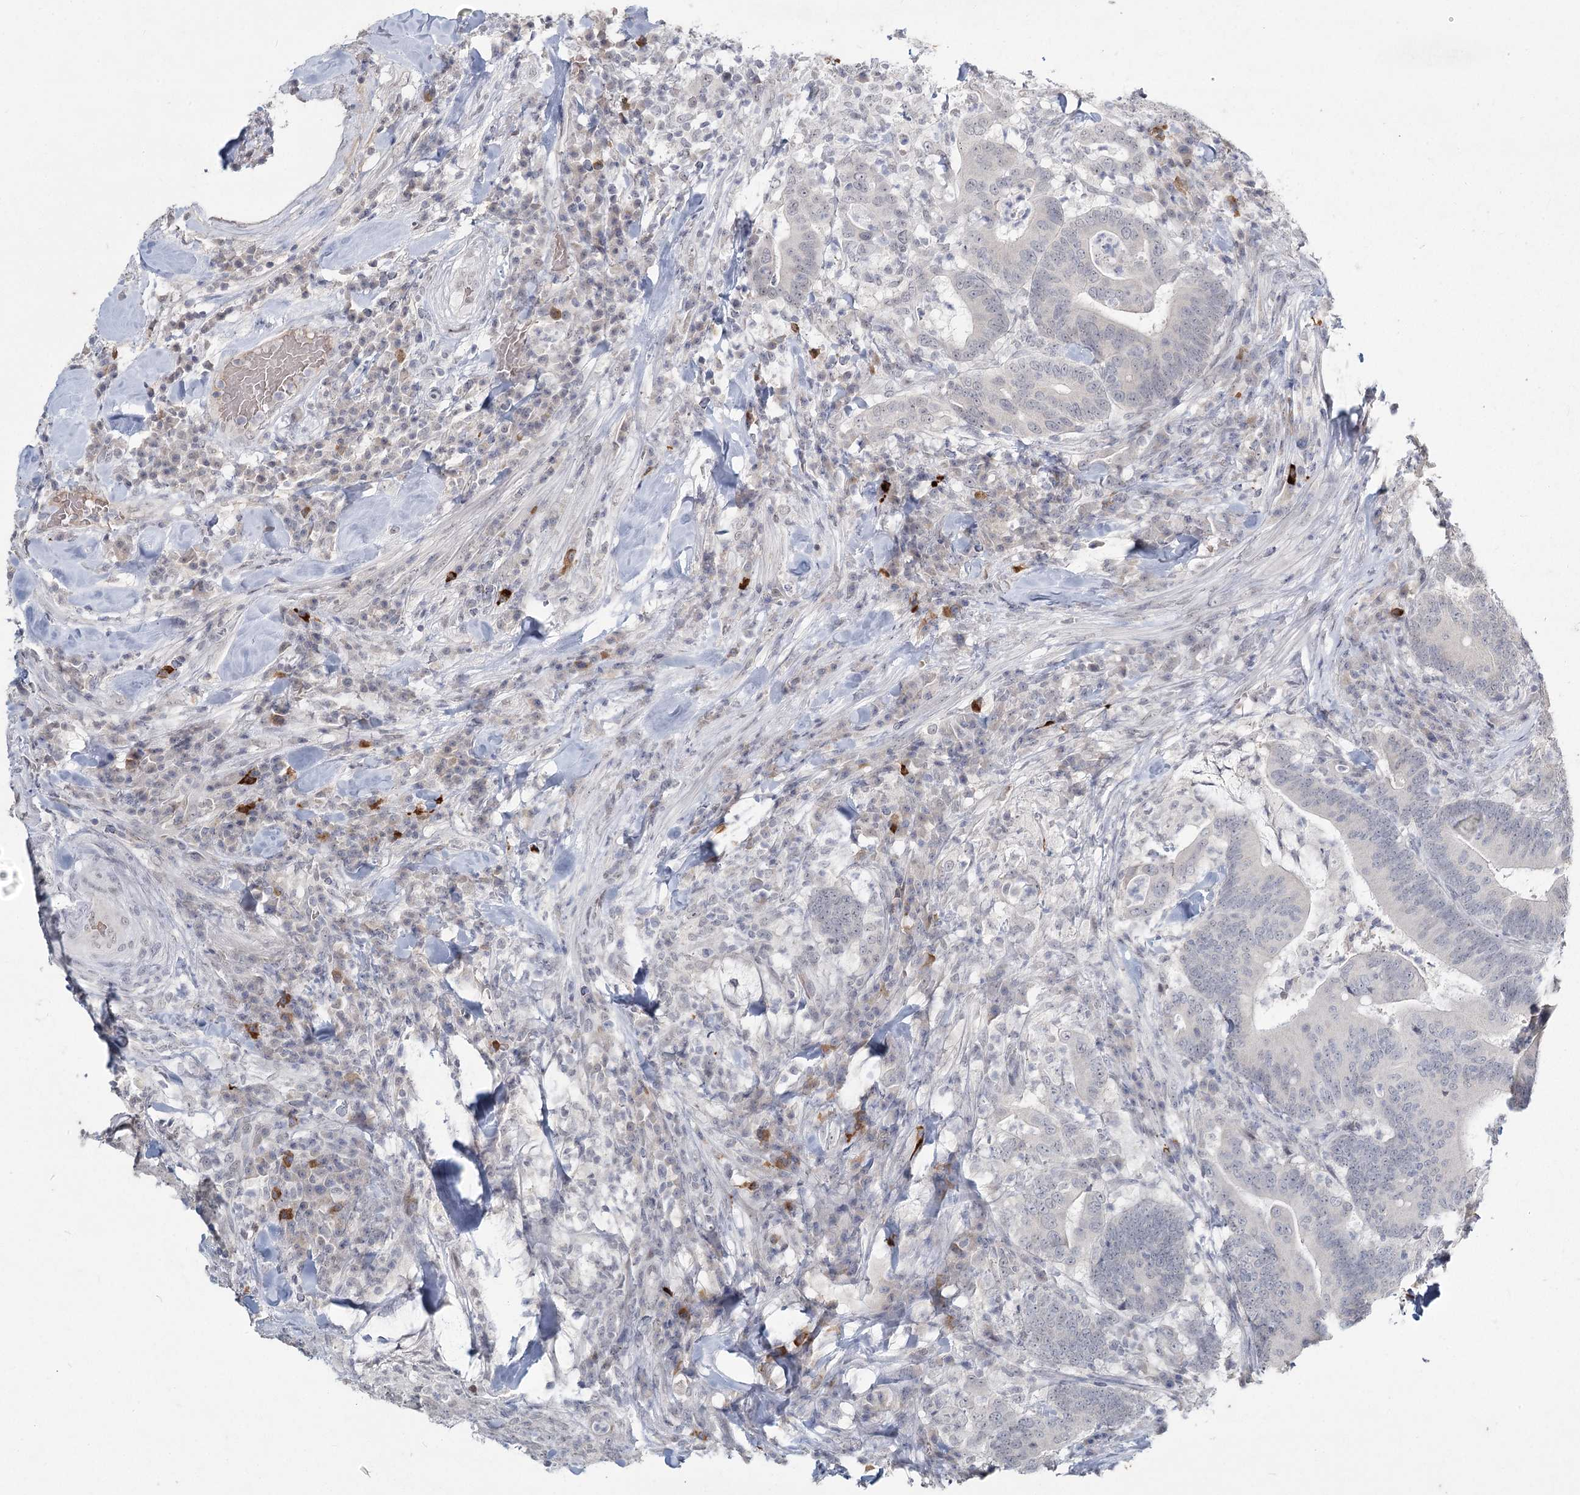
{"staining": {"intensity": "negative", "quantity": "none", "location": "none"}, "tissue": "colorectal cancer", "cell_type": "Tumor cells", "image_type": "cancer", "snomed": [{"axis": "morphology", "description": "Adenocarcinoma, NOS"}, {"axis": "topography", "description": "Colon"}], "caption": "Colorectal adenocarcinoma was stained to show a protein in brown. There is no significant positivity in tumor cells.", "gene": "LY6G5C", "patient": {"sex": "female", "age": 66}}